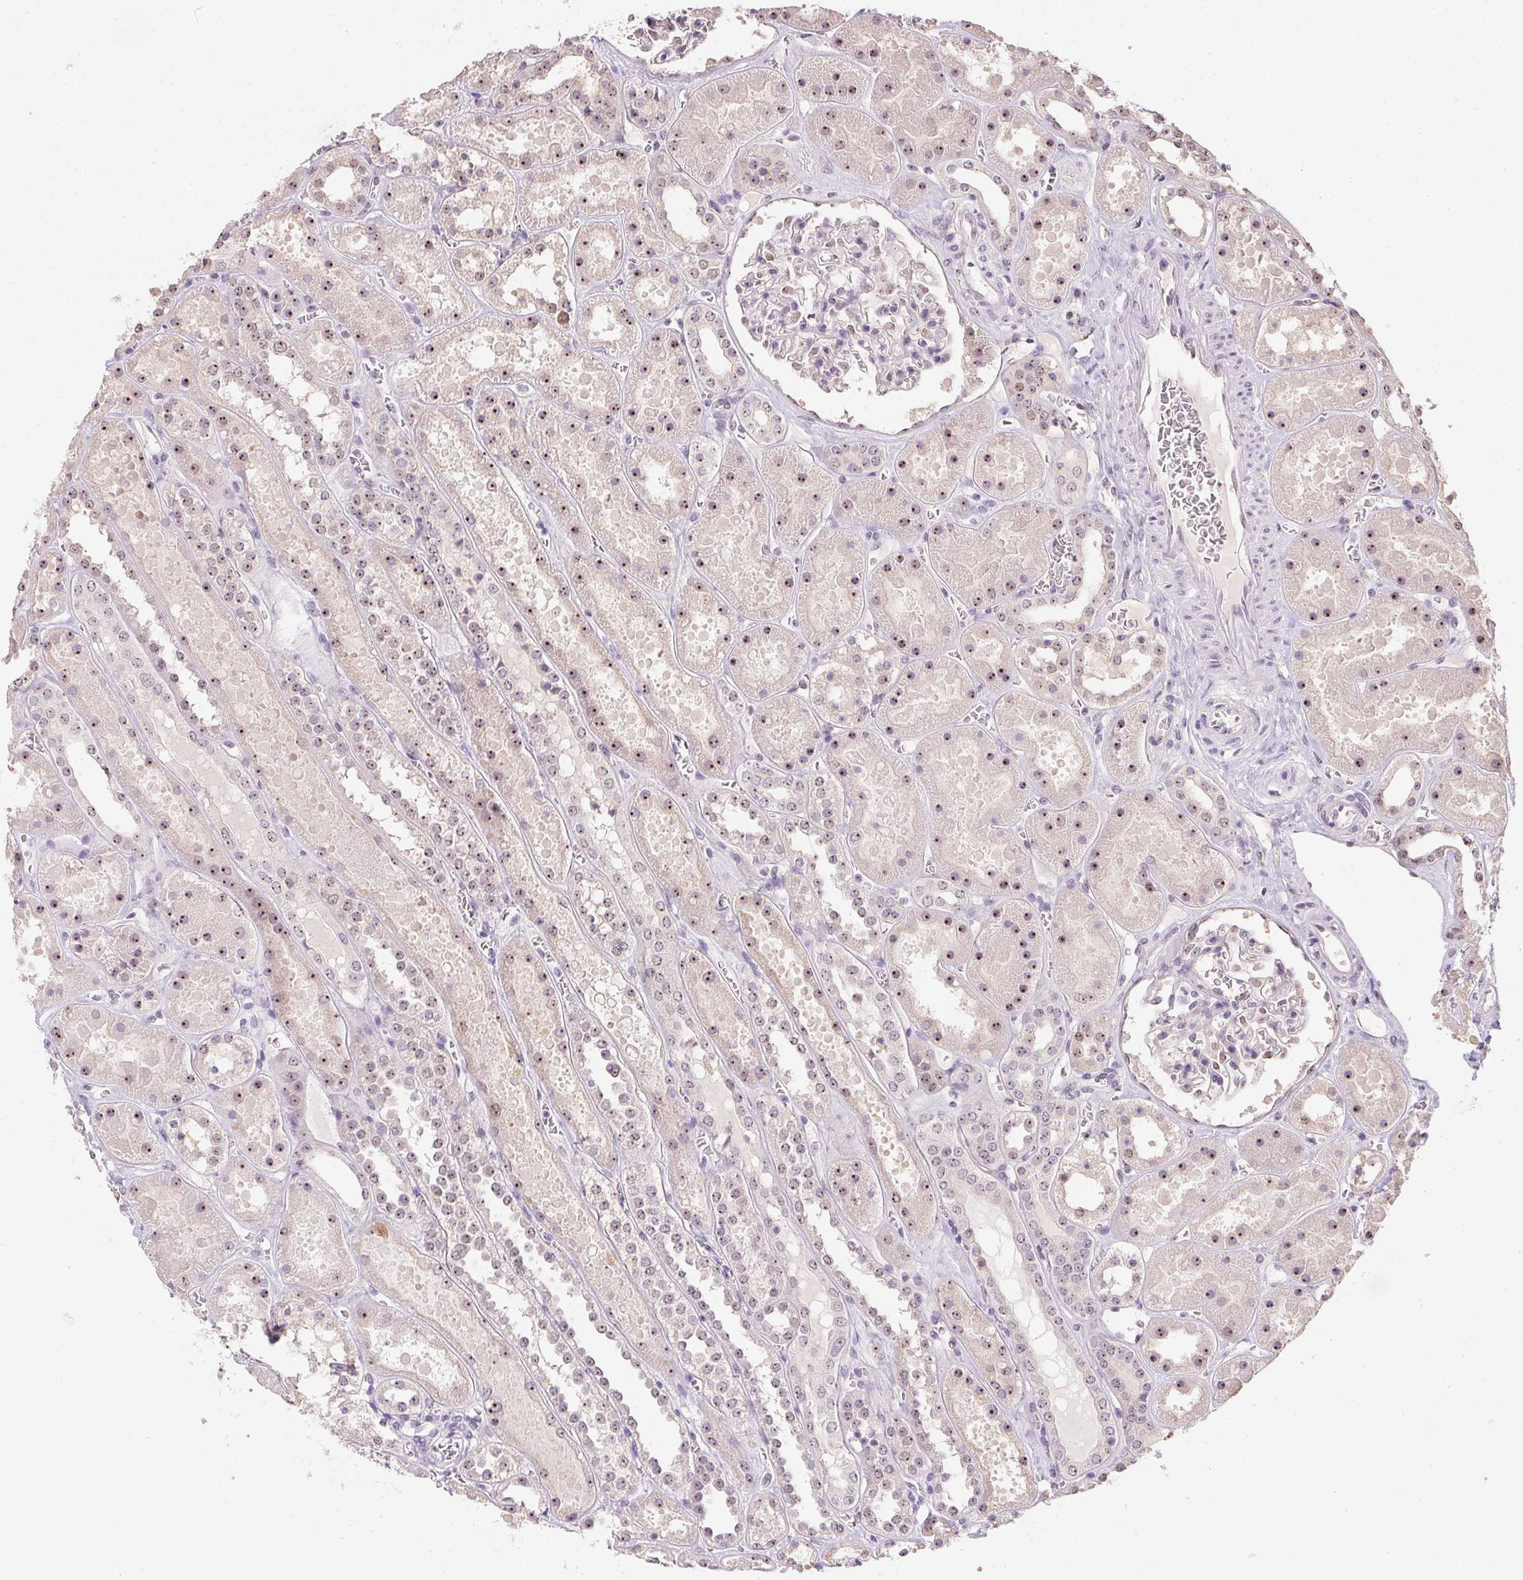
{"staining": {"intensity": "weak", "quantity": "<25%", "location": "nuclear"}, "tissue": "kidney", "cell_type": "Cells in glomeruli", "image_type": "normal", "snomed": [{"axis": "morphology", "description": "Normal tissue, NOS"}, {"axis": "topography", "description": "Kidney"}], "caption": "The histopathology image demonstrates no staining of cells in glomeruli in benign kidney.", "gene": "BATF2", "patient": {"sex": "female", "age": 41}}